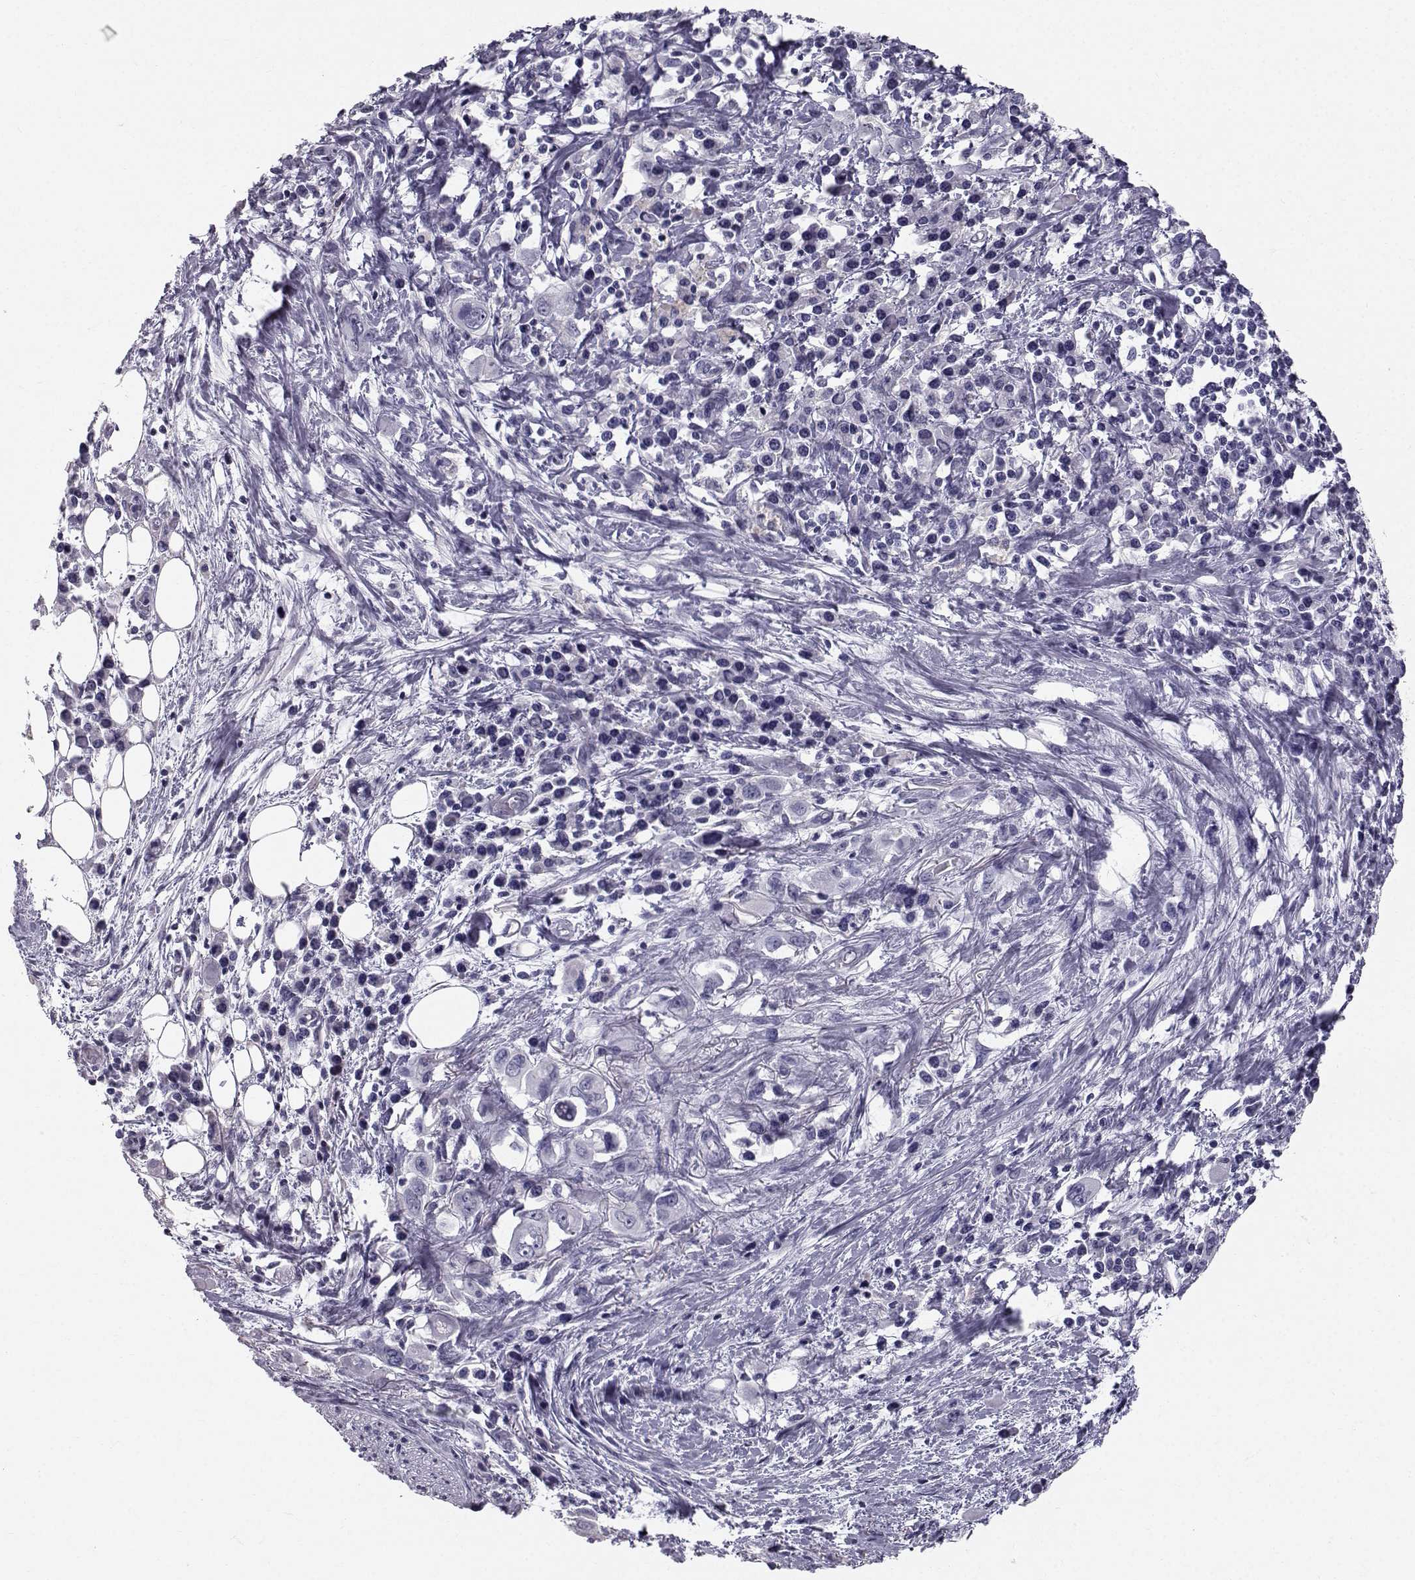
{"staining": {"intensity": "negative", "quantity": "none", "location": "none"}, "tissue": "stomach cancer", "cell_type": "Tumor cells", "image_type": "cancer", "snomed": [{"axis": "morphology", "description": "Adenocarcinoma, NOS"}, {"axis": "topography", "description": "Stomach, upper"}], "caption": "Image shows no significant protein expression in tumor cells of stomach cancer.", "gene": "SPDYE4", "patient": {"sex": "male", "age": 75}}